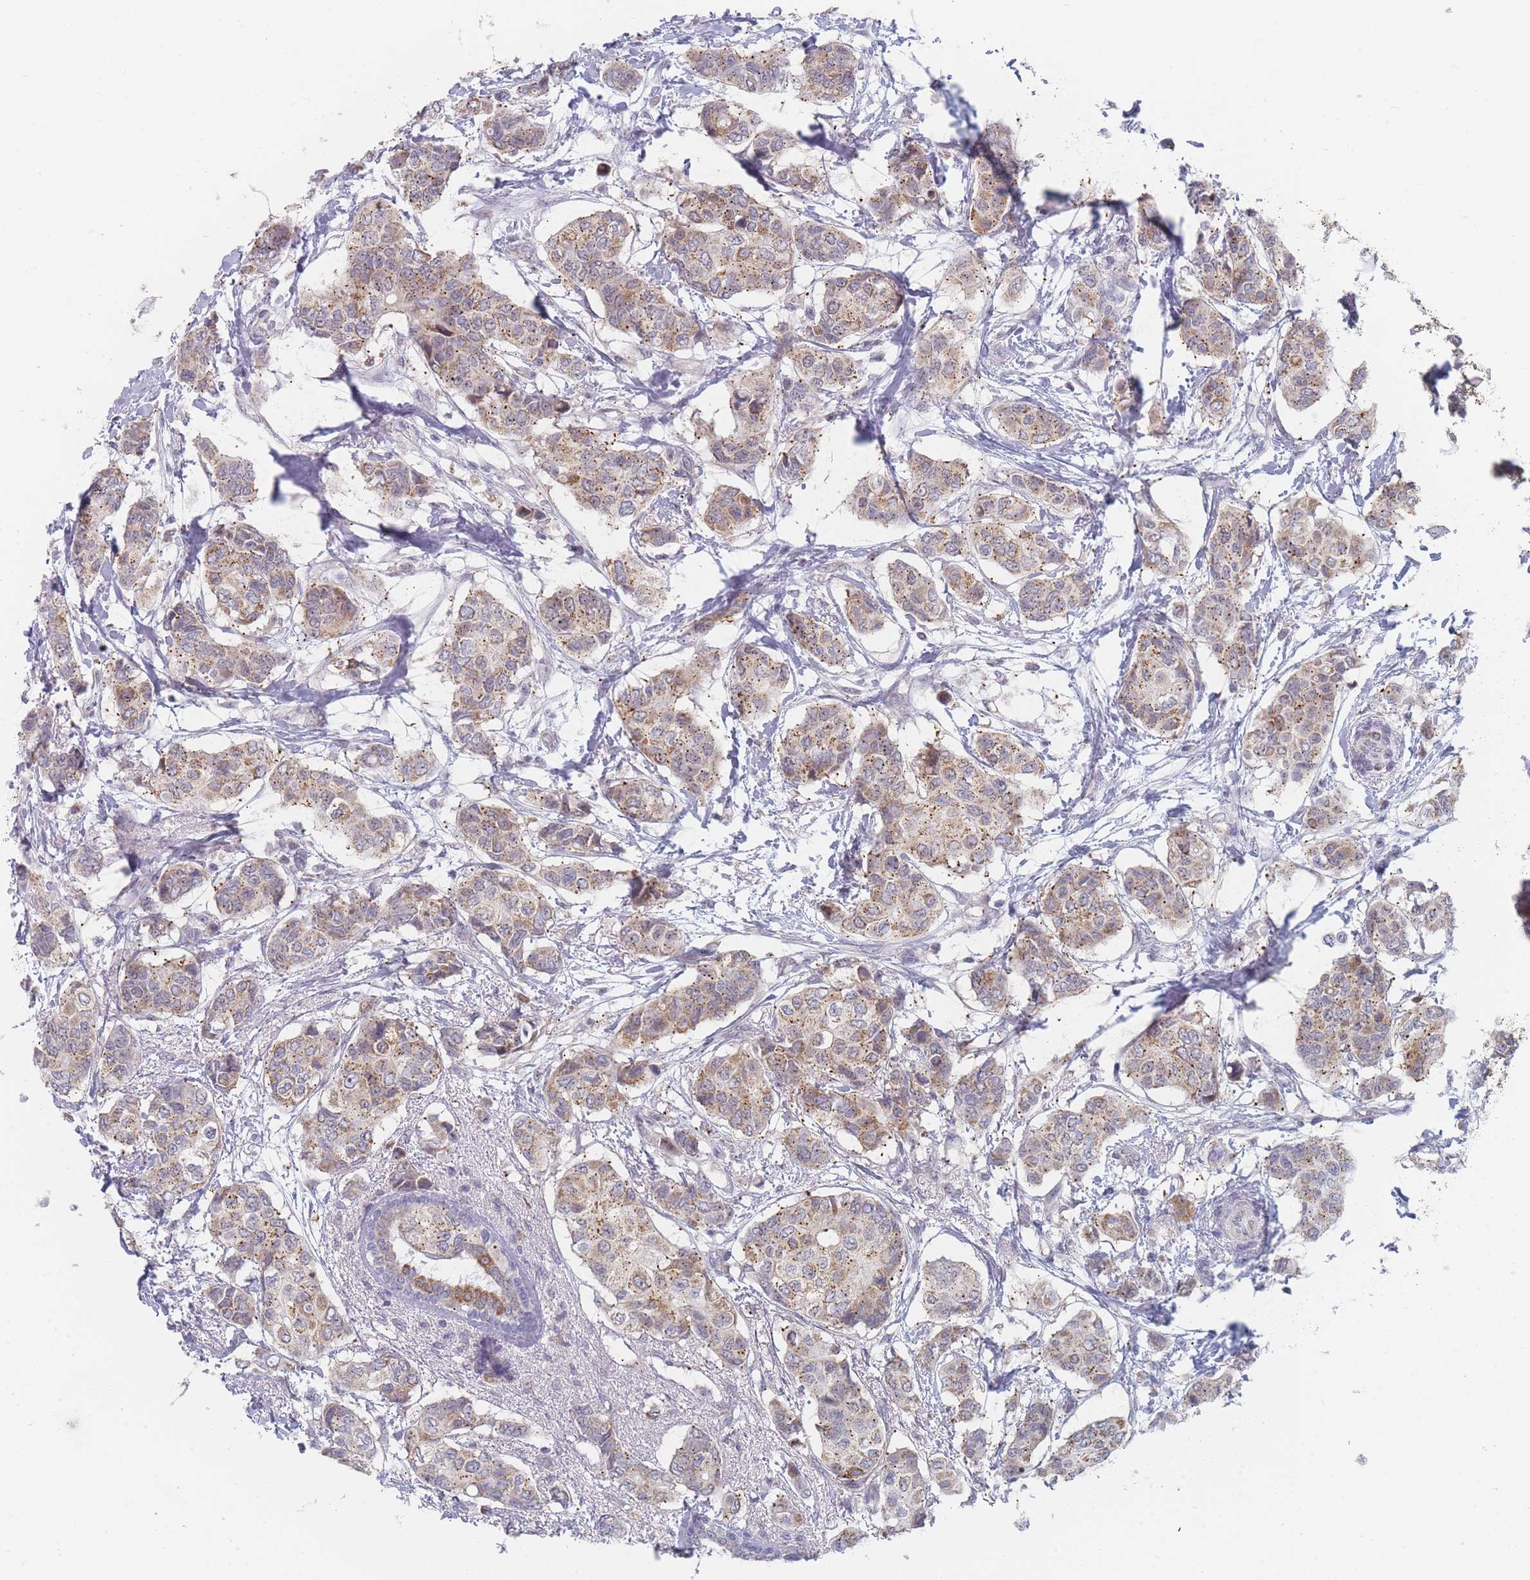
{"staining": {"intensity": "moderate", "quantity": "25%-75%", "location": "cytoplasmic/membranous"}, "tissue": "breast cancer", "cell_type": "Tumor cells", "image_type": "cancer", "snomed": [{"axis": "morphology", "description": "Lobular carcinoma"}, {"axis": "topography", "description": "Breast"}], "caption": "Immunohistochemistry staining of lobular carcinoma (breast), which shows medium levels of moderate cytoplasmic/membranous positivity in approximately 25%-75% of tumor cells indicating moderate cytoplasmic/membranous protein expression. The staining was performed using DAB (brown) for protein detection and nuclei were counterstained in hematoxylin (blue).", "gene": "RNF8", "patient": {"sex": "female", "age": 51}}